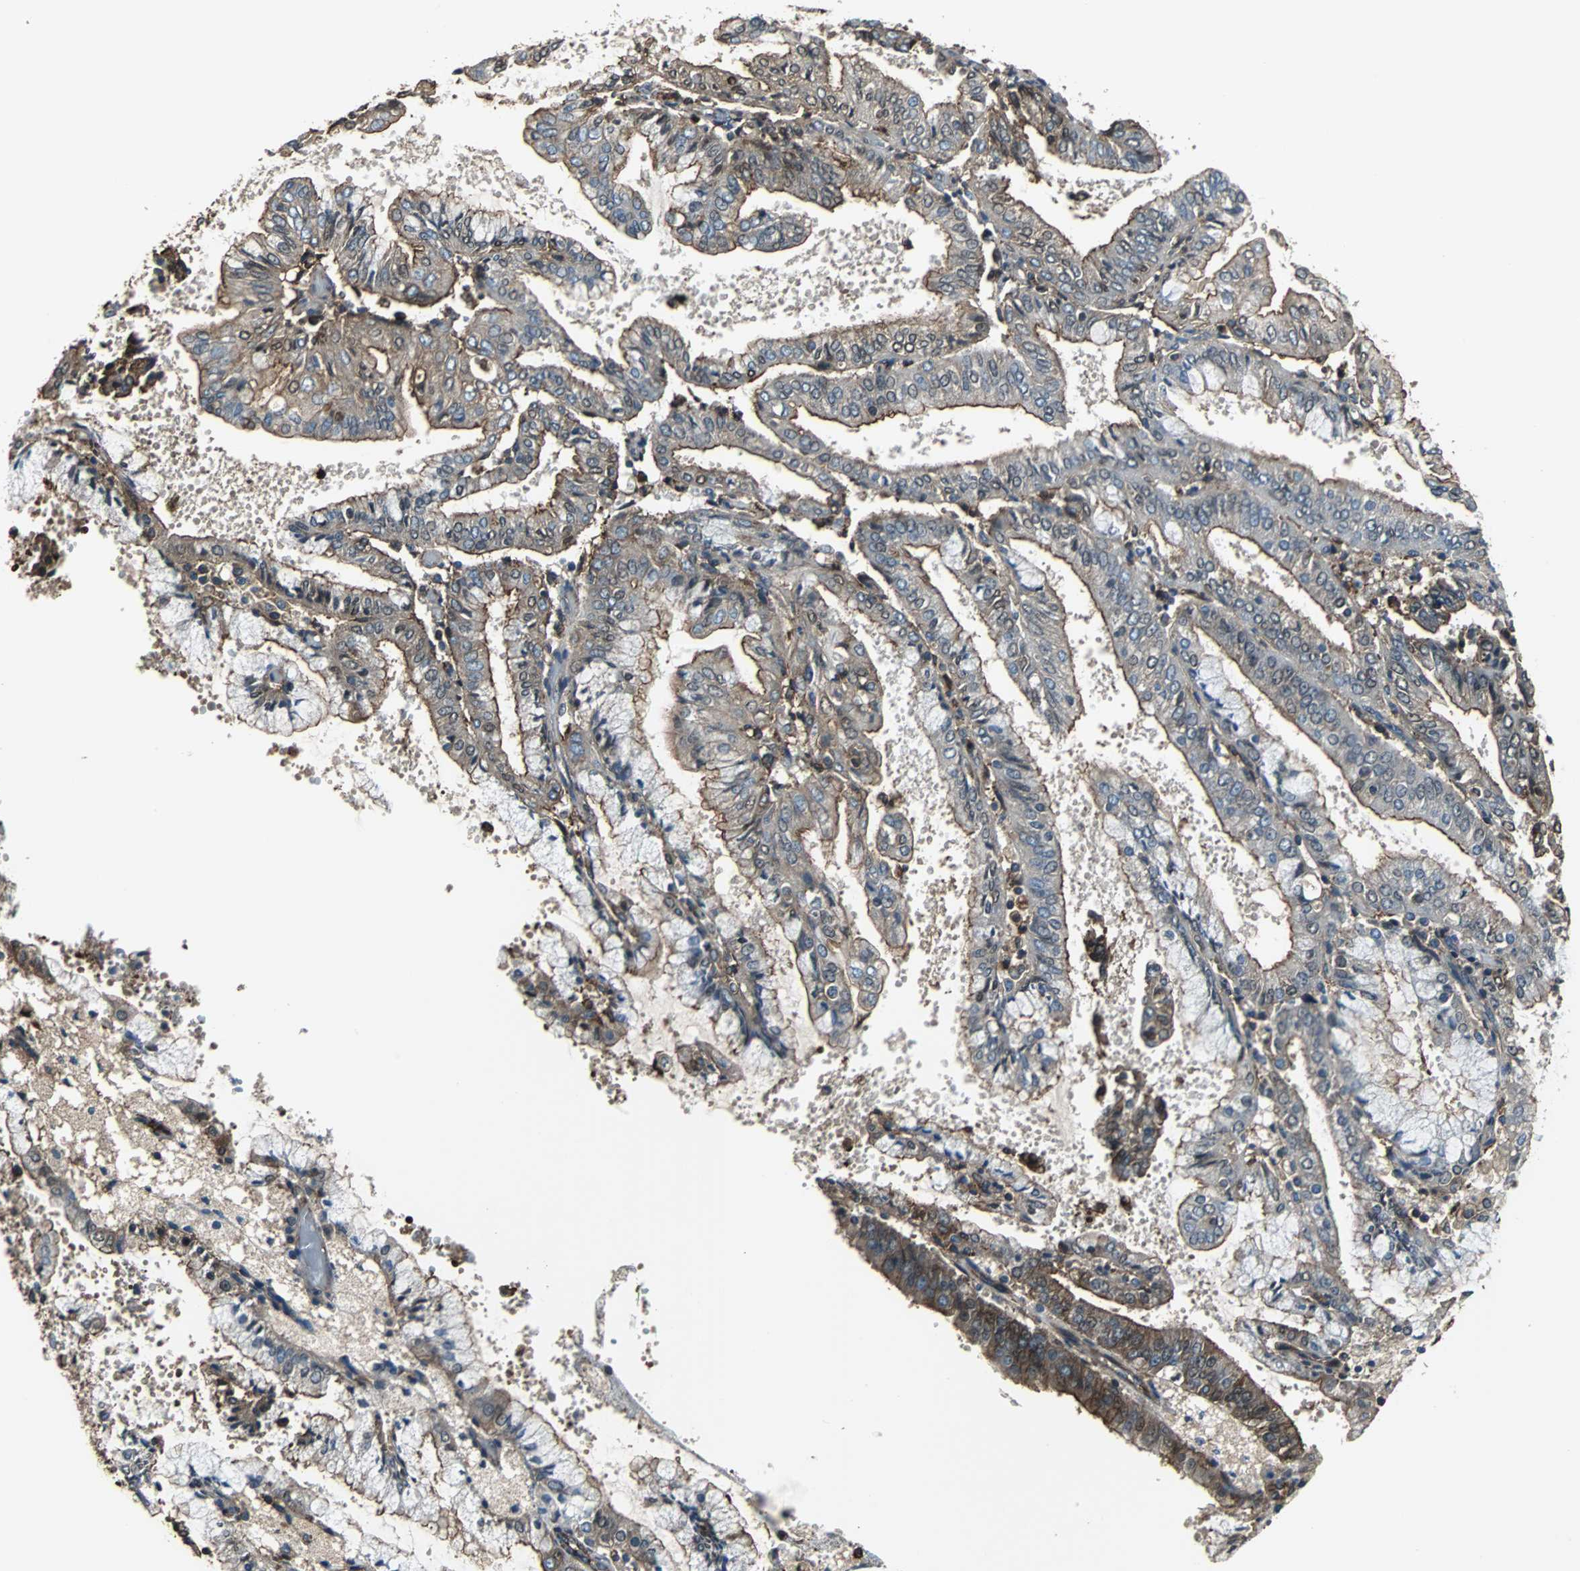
{"staining": {"intensity": "moderate", "quantity": ">75%", "location": "cytoplasmic/membranous"}, "tissue": "endometrial cancer", "cell_type": "Tumor cells", "image_type": "cancer", "snomed": [{"axis": "morphology", "description": "Adenocarcinoma, NOS"}, {"axis": "topography", "description": "Endometrium"}], "caption": "This is an image of immunohistochemistry staining of endometrial cancer (adenocarcinoma), which shows moderate expression in the cytoplasmic/membranous of tumor cells.", "gene": "ACTN1", "patient": {"sex": "female", "age": 63}}